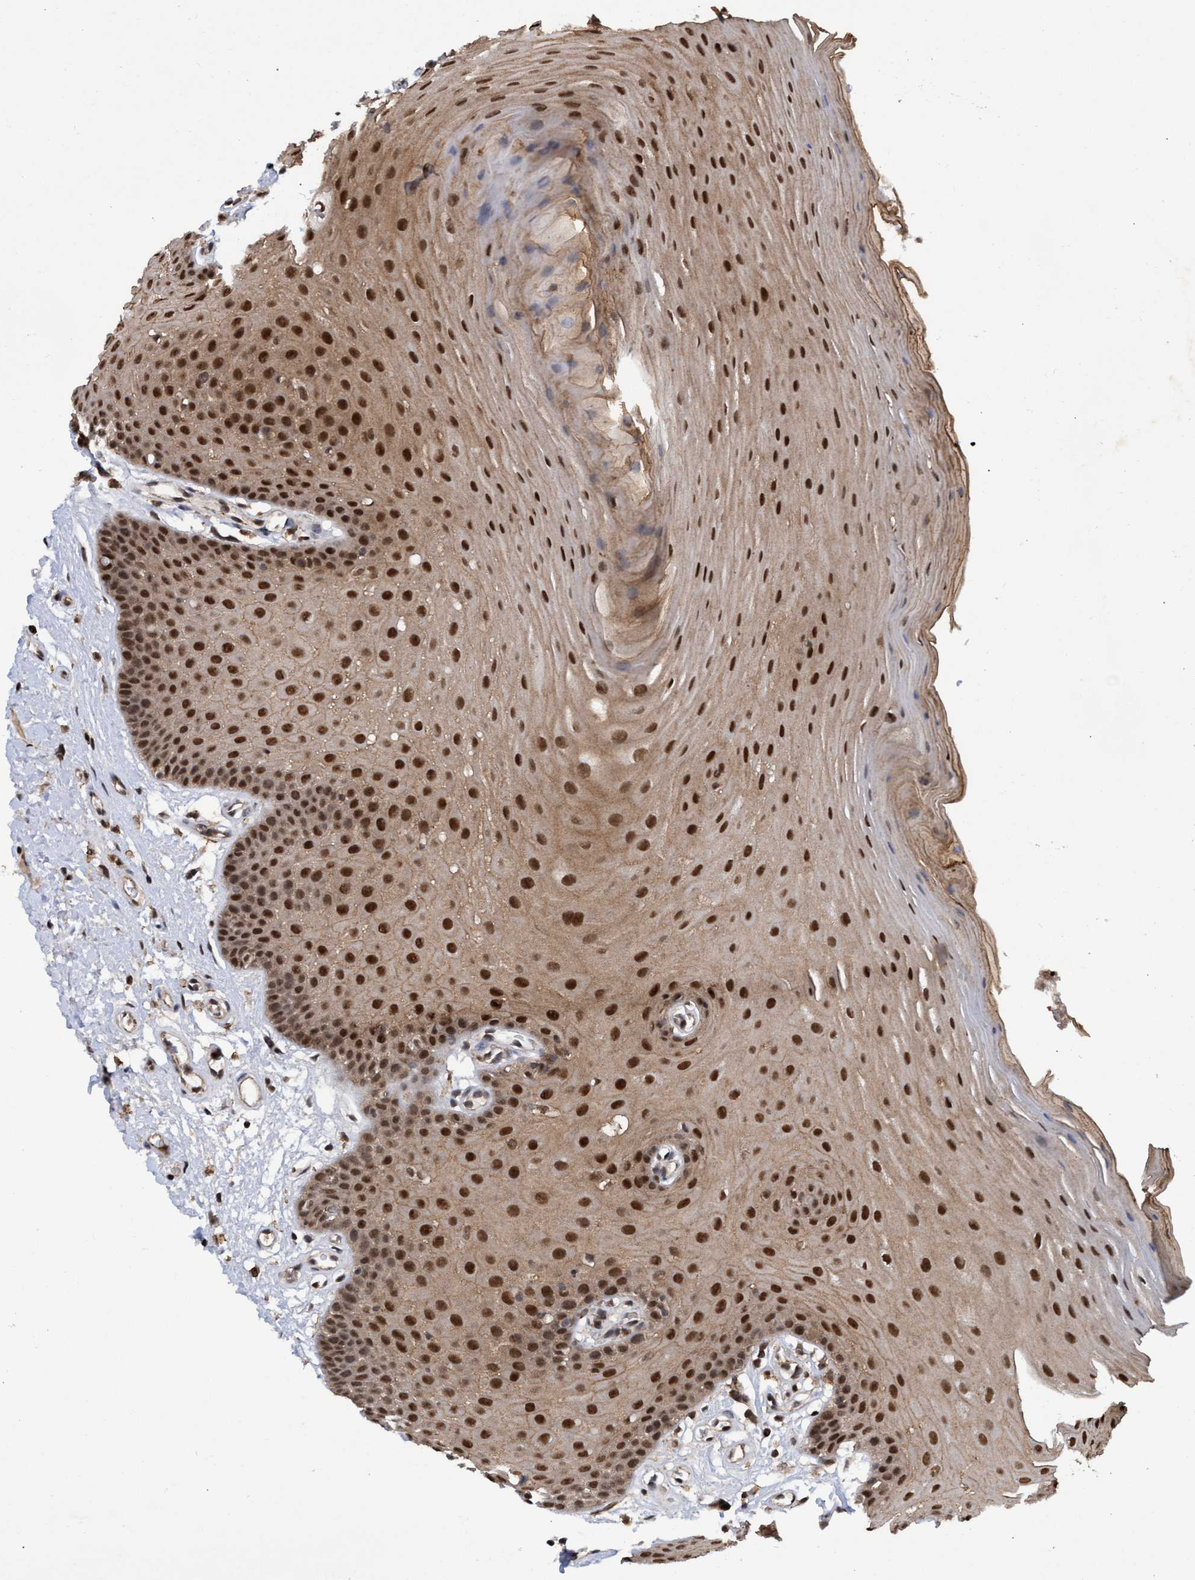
{"staining": {"intensity": "strong", "quantity": ">75%", "location": "cytoplasmic/membranous,nuclear"}, "tissue": "oral mucosa", "cell_type": "Squamous epithelial cells", "image_type": "normal", "snomed": [{"axis": "morphology", "description": "Normal tissue, NOS"}, {"axis": "morphology", "description": "Squamous cell carcinoma, NOS"}, {"axis": "topography", "description": "Oral tissue"}, {"axis": "topography", "description": "Head-Neck"}], "caption": "Protein staining reveals strong cytoplasmic/membranous,nuclear expression in approximately >75% of squamous epithelial cells in normal oral mucosa. (Stains: DAB (3,3'-diaminobenzidine) in brown, nuclei in blue, Microscopy: brightfield microscopy at high magnification).", "gene": "GTF2F1", "patient": {"sex": "male", "age": 71}}